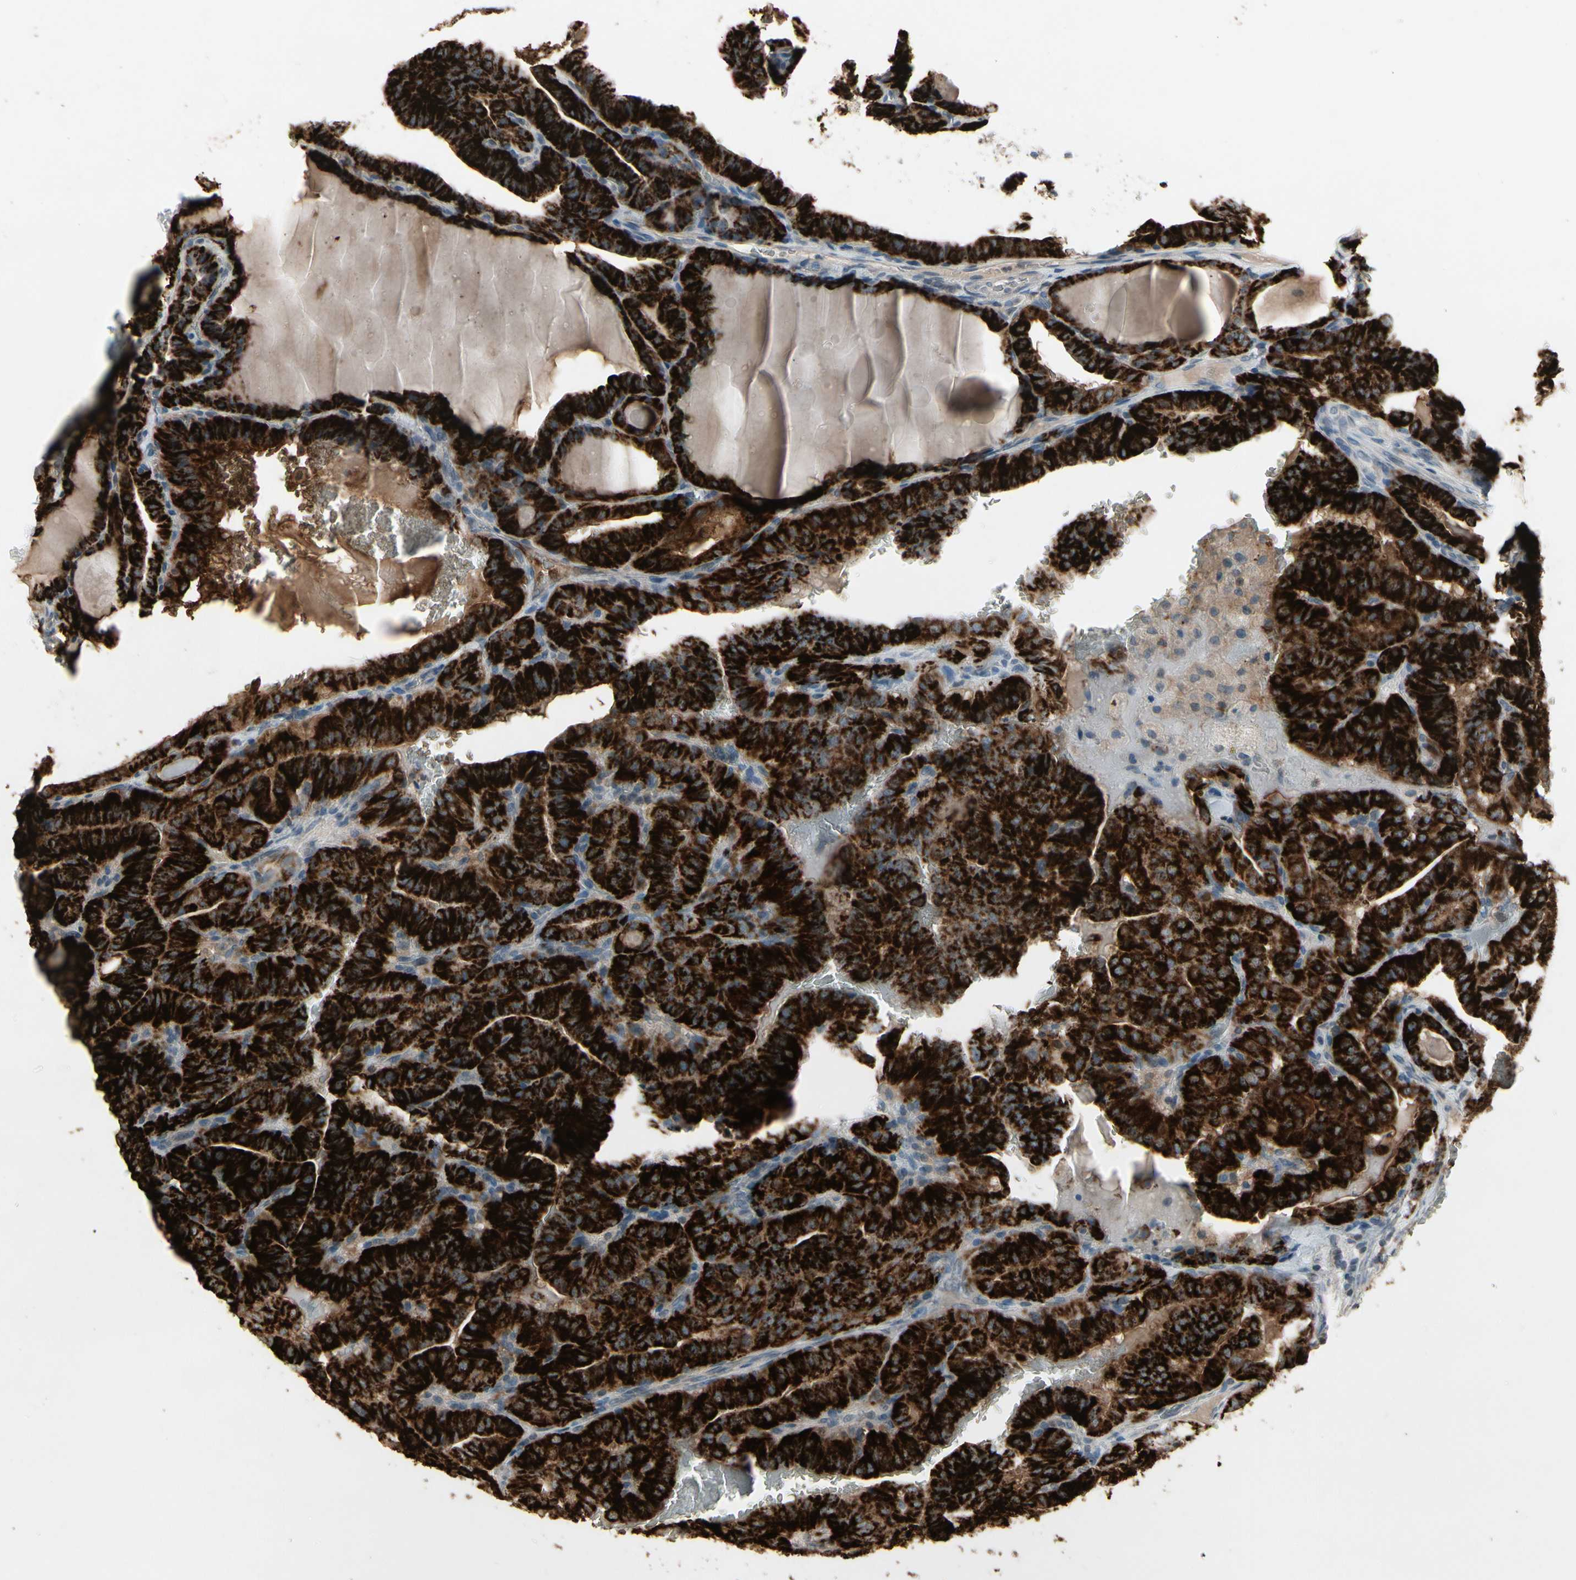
{"staining": {"intensity": "strong", "quantity": ">75%", "location": "cytoplasmic/membranous"}, "tissue": "thyroid cancer", "cell_type": "Tumor cells", "image_type": "cancer", "snomed": [{"axis": "morphology", "description": "Papillary adenocarcinoma, NOS"}, {"axis": "topography", "description": "Thyroid gland"}], "caption": "Protein expression analysis of human thyroid papillary adenocarcinoma reveals strong cytoplasmic/membranous expression in about >75% of tumor cells.", "gene": "ARG2", "patient": {"sex": "male", "age": 77}}